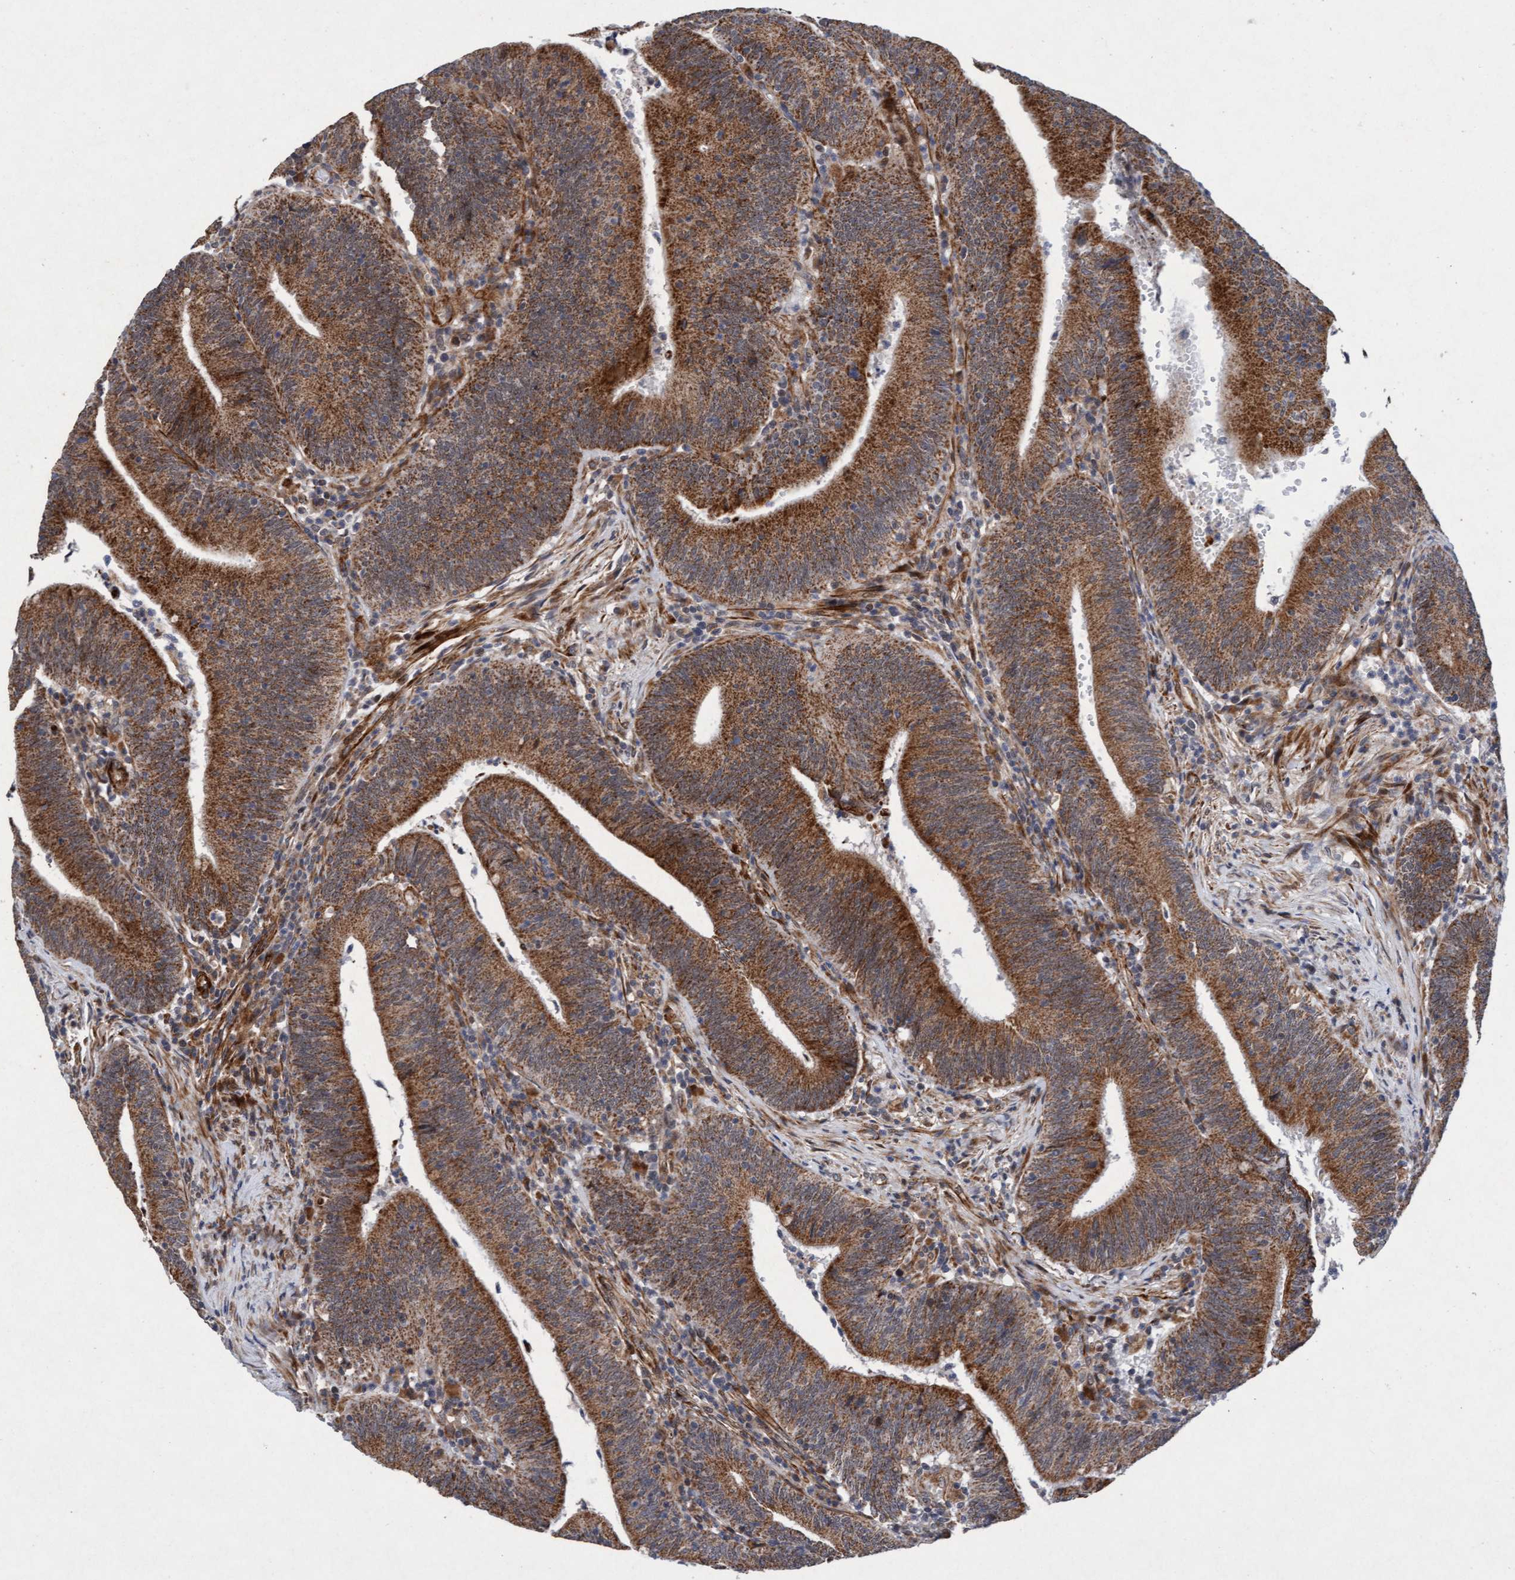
{"staining": {"intensity": "strong", "quantity": ">75%", "location": "cytoplasmic/membranous"}, "tissue": "colorectal cancer", "cell_type": "Tumor cells", "image_type": "cancer", "snomed": [{"axis": "morphology", "description": "Normal tissue, NOS"}, {"axis": "morphology", "description": "Adenocarcinoma, NOS"}, {"axis": "topography", "description": "Rectum"}], "caption": "Tumor cells show high levels of strong cytoplasmic/membranous expression in about >75% of cells in human colorectal cancer (adenocarcinoma).", "gene": "TMEM70", "patient": {"sex": "female", "age": 66}}